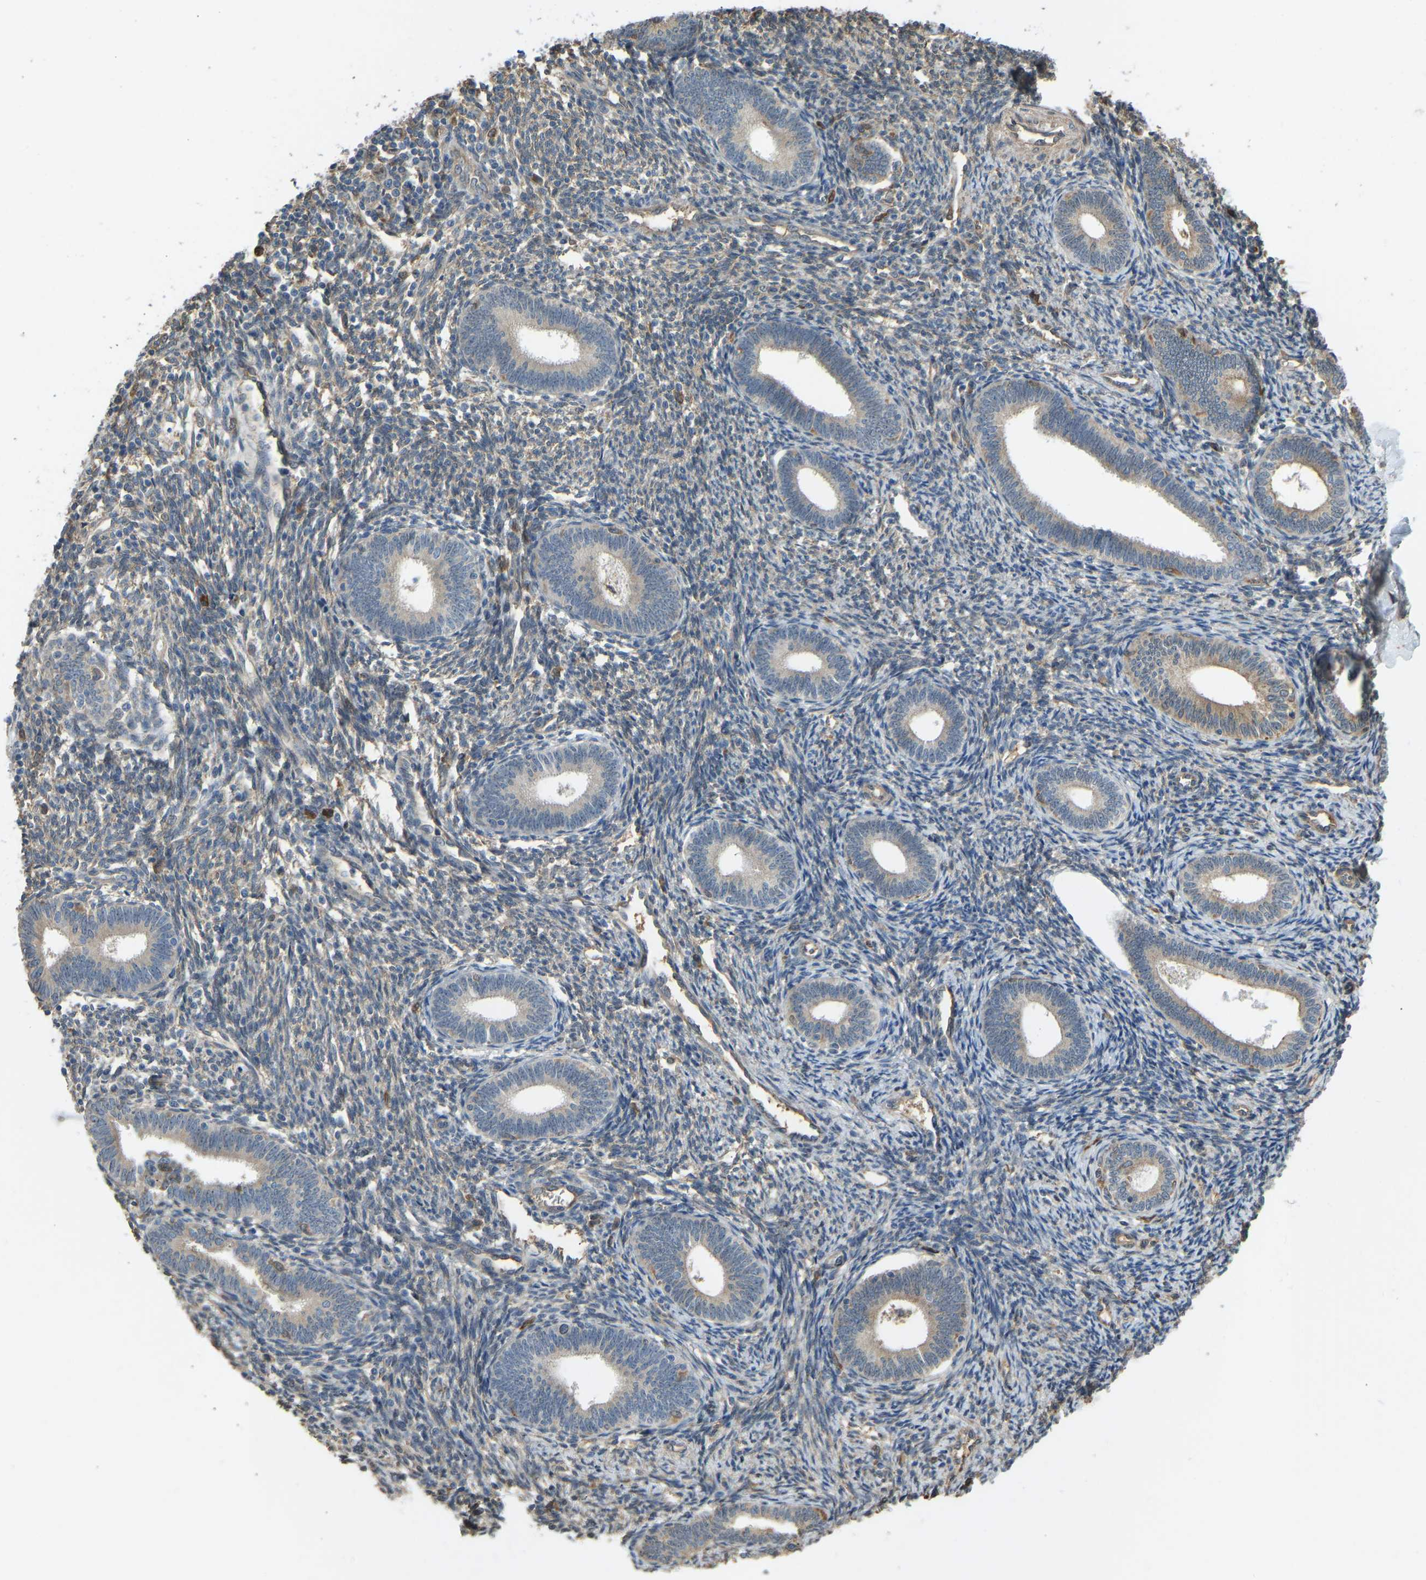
{"staining": {"intensity": "negative", "quantity": "none", "location": "none"}, "tissue": "endometrium", "cell_type": "Cells in endometrial stroma", "image_type": "normal", "snomed": [{"axis": "morphology", "description": "Normal tissue, NOS"}, {"axis": "topography", "description": "Endometrium"}], "caption": "An IHC image of normal endometrium is shown. There is no staining in cells in endometrial stroma of endometrium. Brightfield microscopy of IHC stained with DAB (3,3'-diaminobenzidine) (brown) and hematoxylin (blue), captured at high magnification.", "gene": "OS9", "patient": {"sex": "female", "age": 41}}